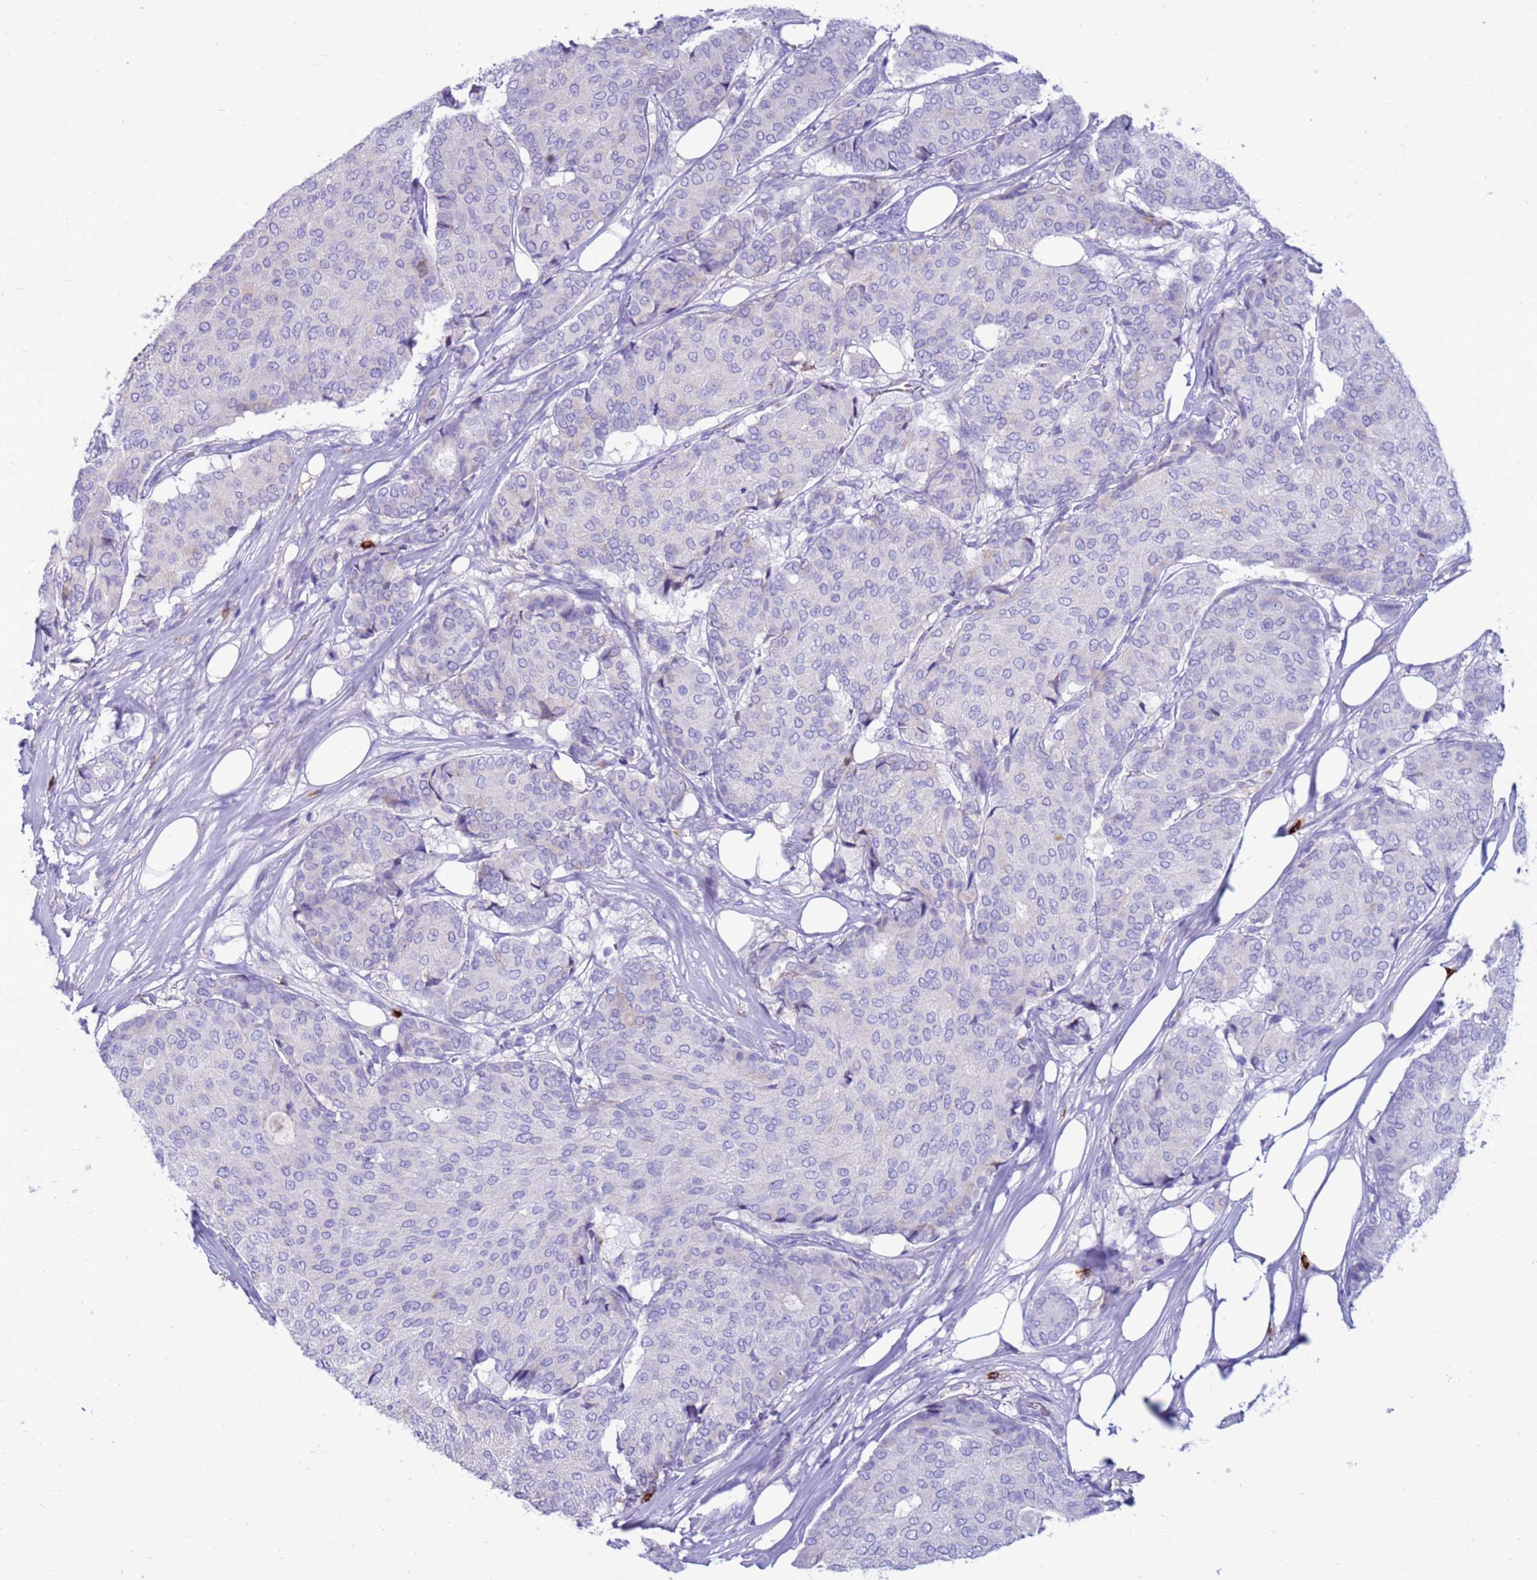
{"staining": {"intensity": "negative", "quantity": "none", "location": "none"}, "tissue": "breast cancer", "cell_type": "Tumor cells", "image_type": "cancer", "snomed": [{"axis": "morphology", "description": "Duct carcinoma"}, {"axis": "topography", "description": "Breast"}], "caption": "An IHC image of breast intraductal carcinoma is shown. There is no staining in tumor cells of breast intraductal carcinoma.", "gene": "PDE10A", "patient": {"sex": "female", "age": 75}}